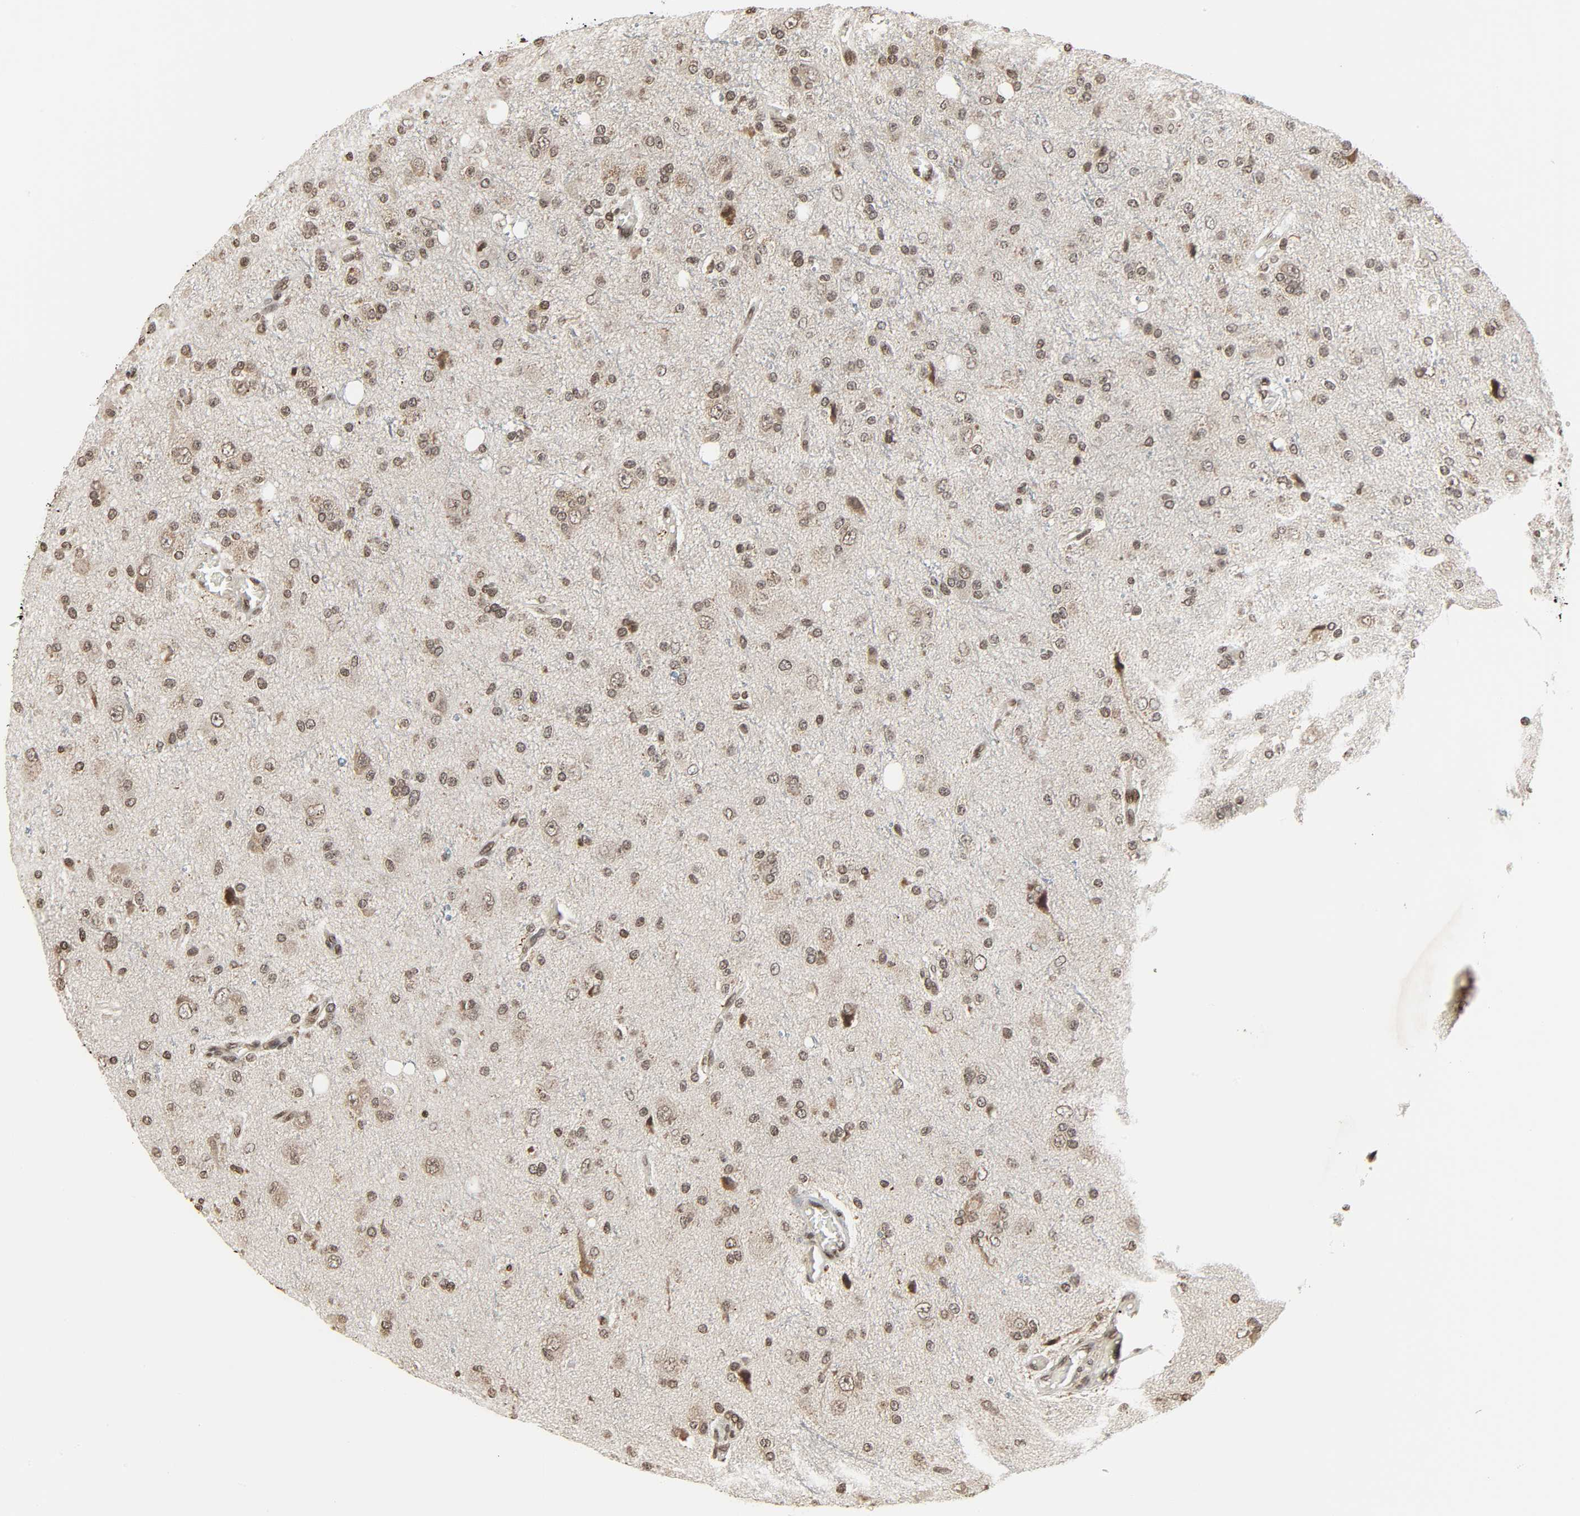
{"staining": {"intensity": "moderate", "quantity": "25%-75%", "location": "nuclear"}, "tissue": "glioma", "cell_type": "Tumor cells", "image_type": "cancer", "snomed": [{"axis": "morphology", "description": "Glioma, malignant, High grade"}, {"axis": "topography", "description": "Brain"}], "caption": "Protein staining demonstrates moderate nuclear positivity in approximately 25%-75% of tumor cells in malignant high-grade glioma. The staining is performed using DAB brown chromogen to label protein expression. The nuclei are counter-stained blue using hematoxylin.", "gene": "XRCC1", "patient": {"sex": "male", "age": 47}}